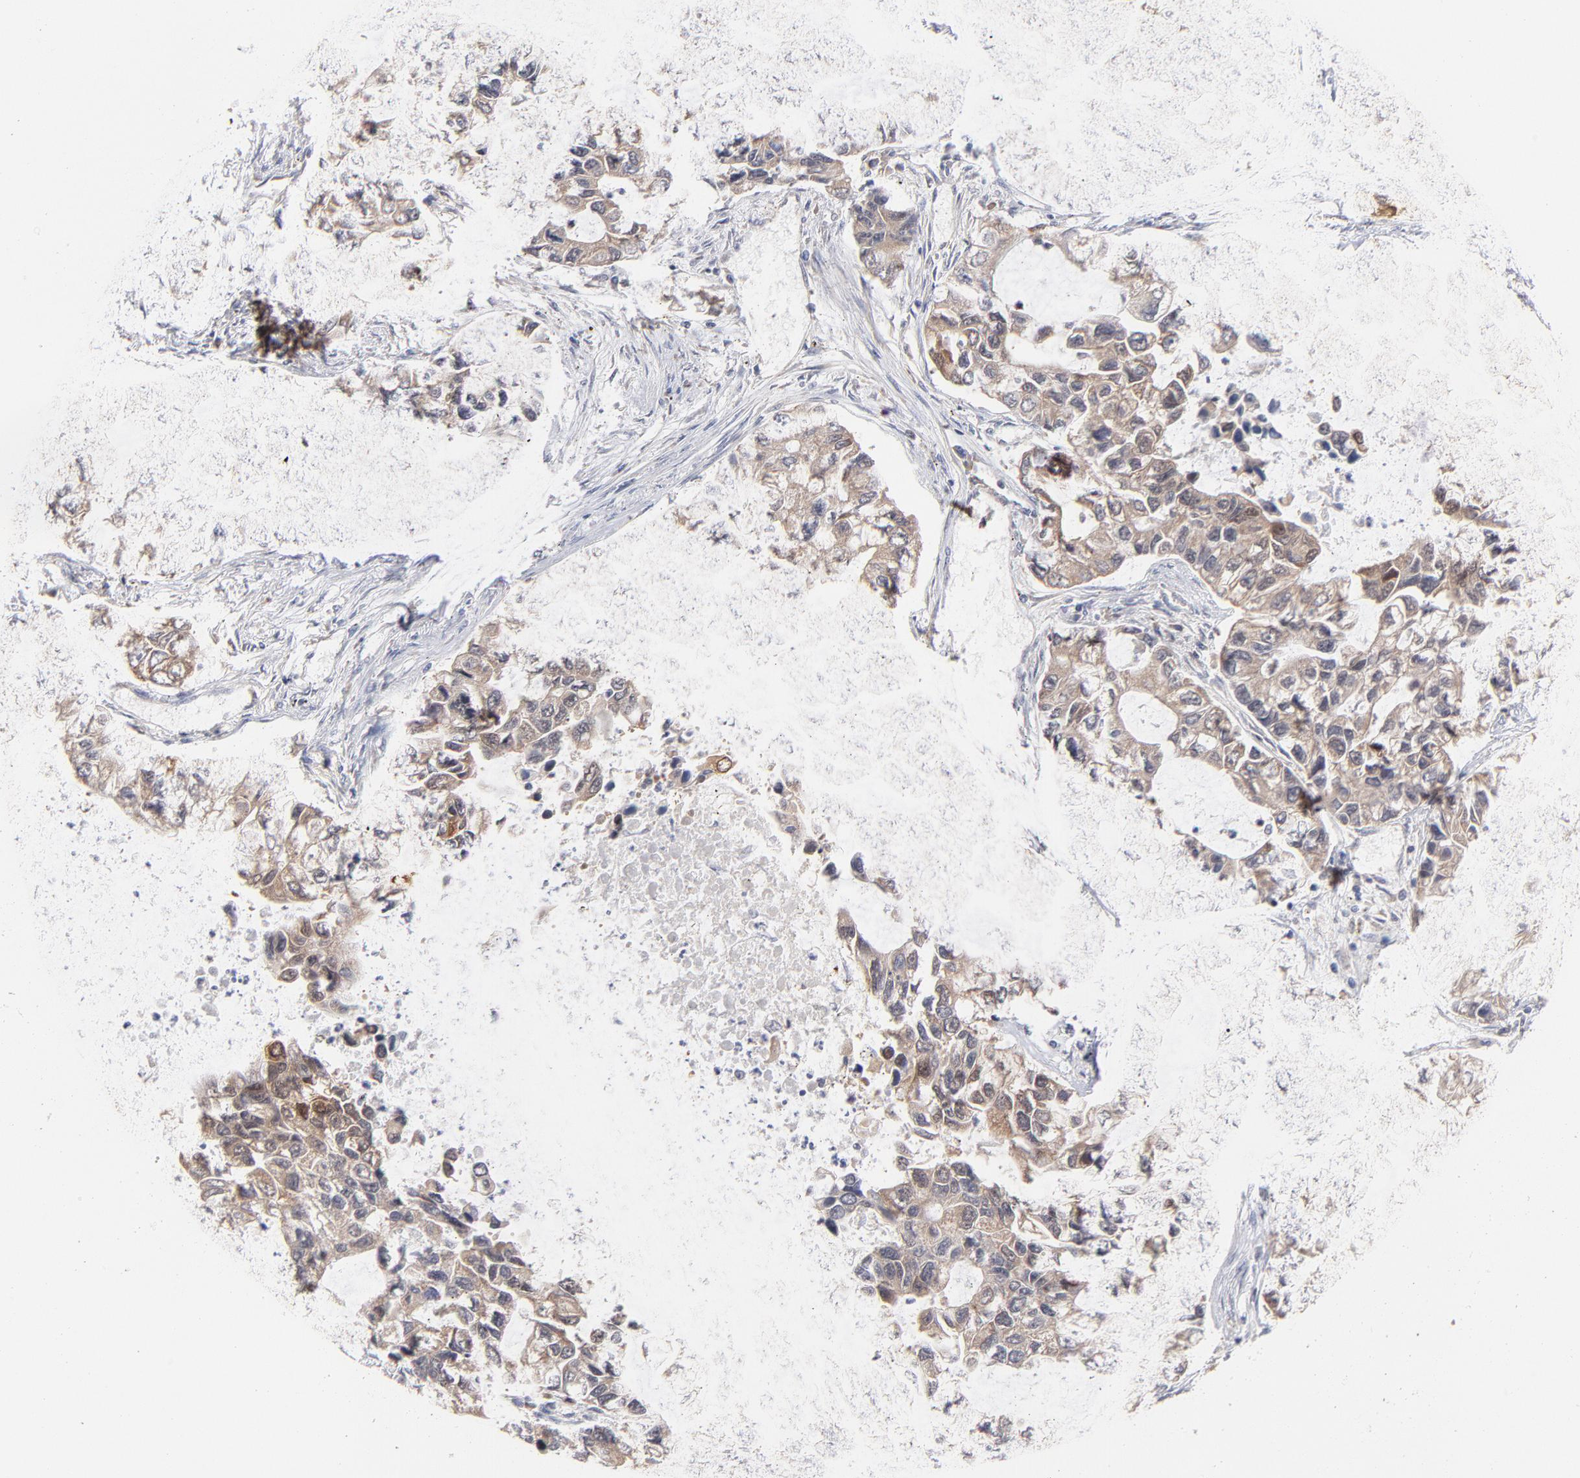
{"staining": {"intensity": "weak", "quantity": ">75%", "location": "cytoplasmic/membranous"}, "tissue": "lung cancer", "cell_type": "Tumor cells", "image_type": "cancer", "snomed": [{"axis": "morphology", "description": "Adenocarcinoma, NOS"}, {"axis": "topography", "description": "Lung"}], "caption": "Immunohistochemistry staining of lung cancer (adenocarcinoma), which reveals low levels of weak cytoplasmic/membranous expression in about >75% of tumor cells indicating weak cytoplasmic/membranous protein expression. The staining was performed using DAB (3,3'-diaminobenzidine) (brown) for protein detection and nuclei were counterstained in hematoxylin (blue).", "gene": "TIMM8A", "patient": {"sex": "female", "age": 51}}